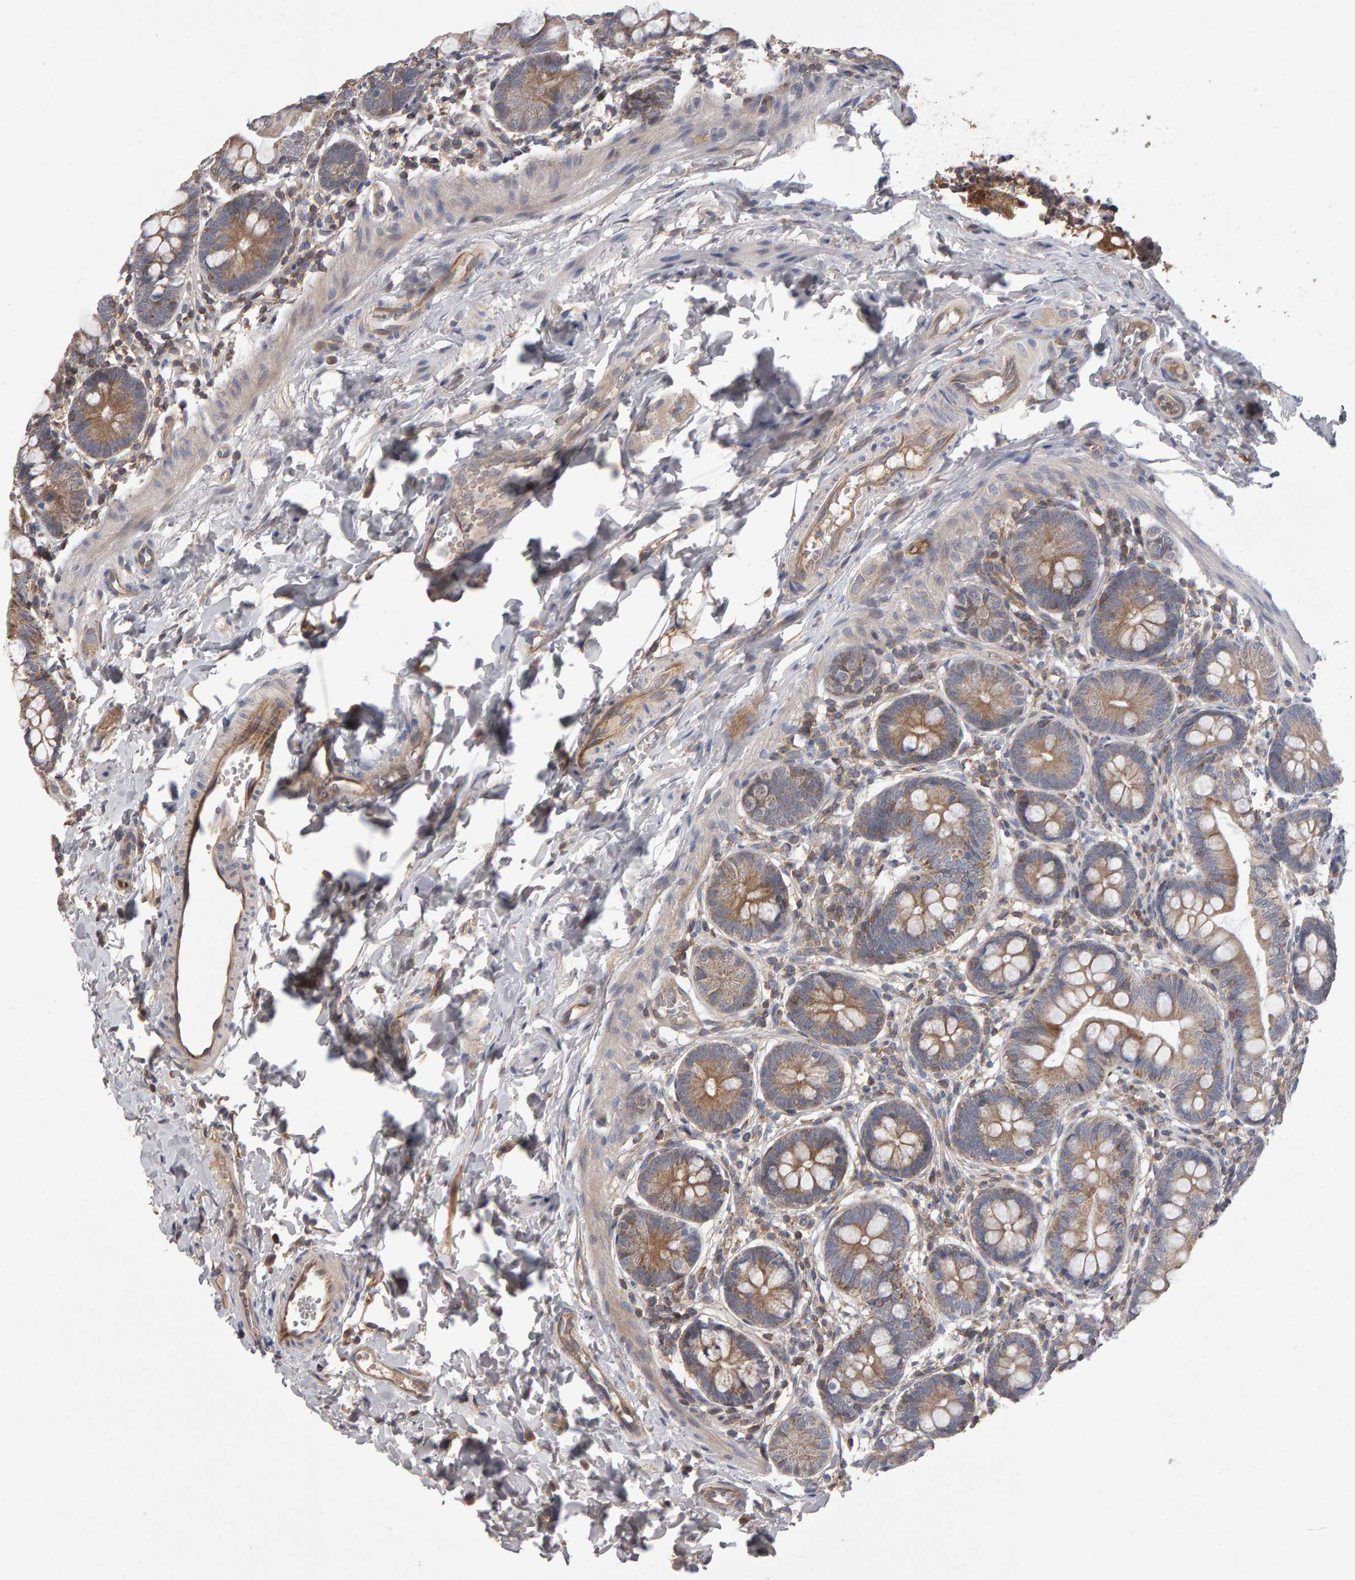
{"staining": {"intensity": "moderate", "quantity": ">75%", "location": "cytoplasmic/membranous"}, "tissue": "small intestine", "cell_type": "Glandular cells", "image_type": "normal", "snomed": [{"axis": "morphology", "description": "Normal tissue, NOS"}, {"axis": "topography", "description": "Small intestine"}], "caption": "Brown immunohistochemical staining in normal human small intestine exhibits moderate cytoplasmic/membranous expression in about >75% of glandular cells. (IHC, brightfield microscopy, high magnification).", "gene": "PGS1", "patient": {"sex": "male", "age": 7}}